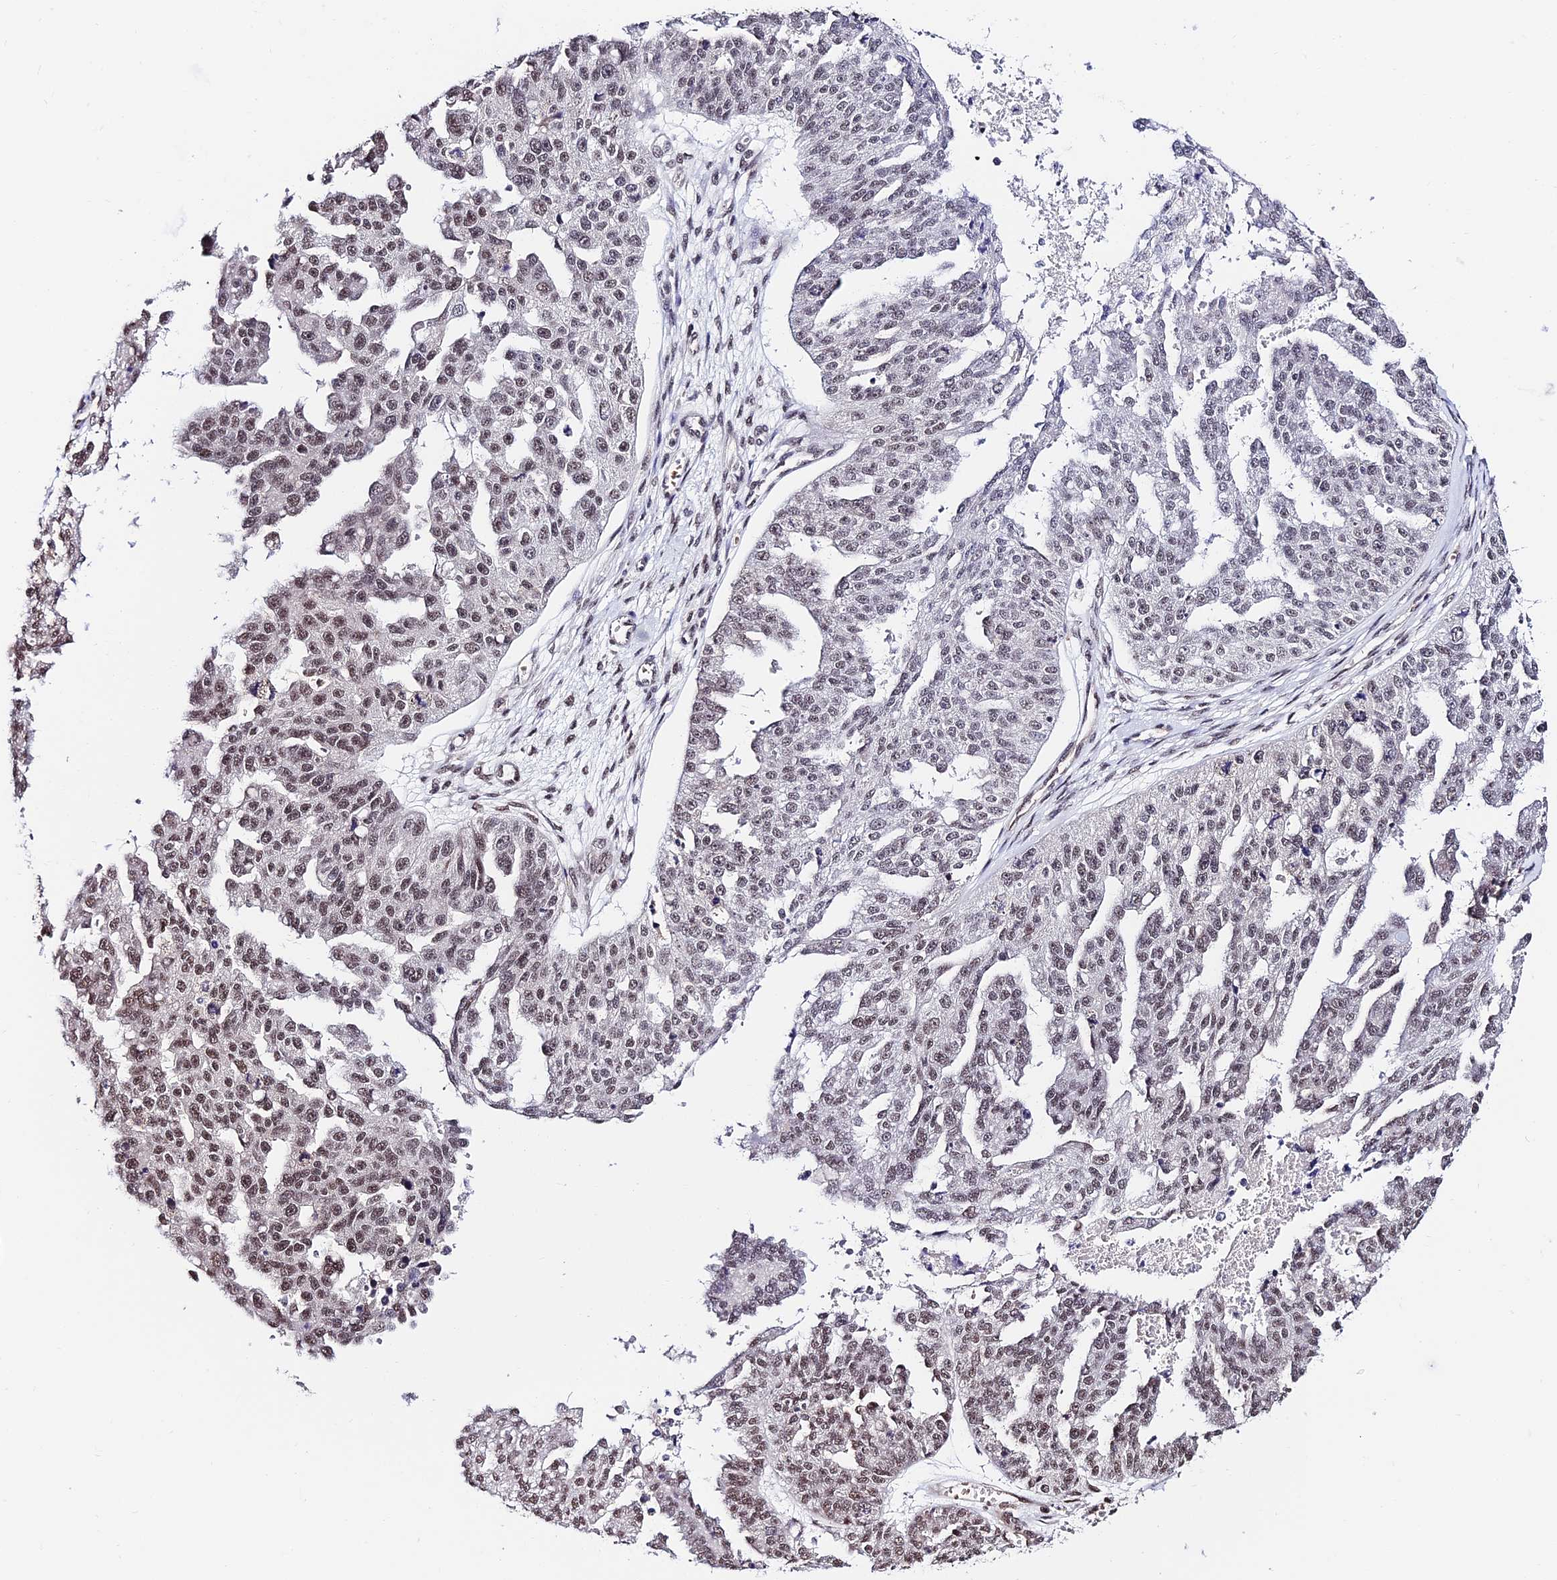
{"staining": {"intensity": "weak", "quantity": "25%-75%", "location": "nuclear"}, "tissue": "ovarian cancer", "cell_type": "Tumor cells", "image_type": "cancer", "snomed": [{"axis": "morphology", "description": "Cystadenocarcinoma, serous, NOS"}, {"axis": "topography", "description": "Ovary"}], "caption": "This photomicrograph displays ovarian serous cystadenocarcinoma stained with IHC to label a protein in brown. The nuclear of tumor cells show weak positivity for the protein. Nuclei are counter-stained blue.", "gene": "RBM42", "patient": {"sex": "female", "age": 58}}